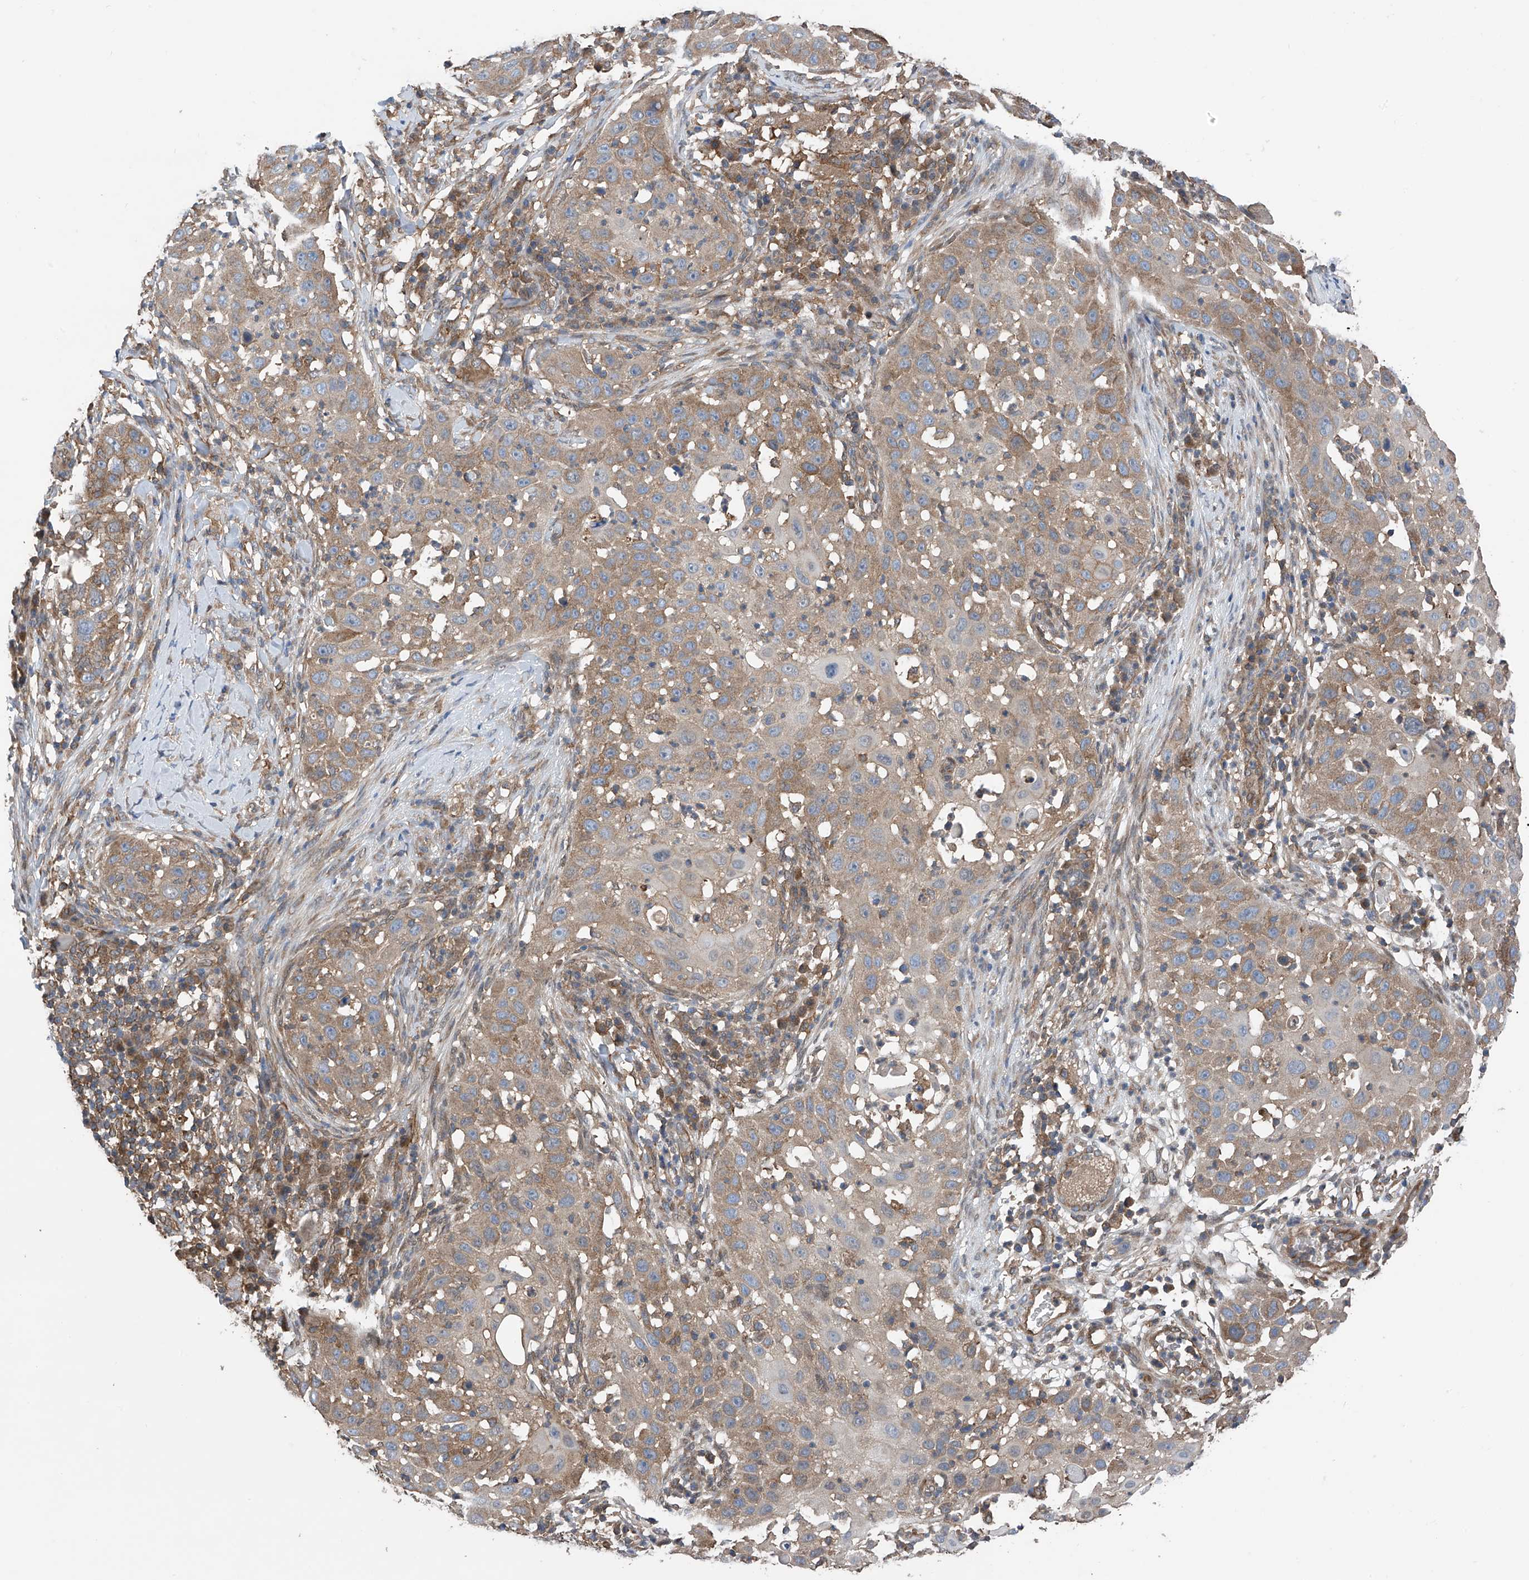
{"staining": {"intensity": "moderate", "quantity": "25%-75%", "location": "cytoplasmic/membranous"}, "tissue": "skin cancer", "cell_type": "Tumor cells", "image_type": "cancer", "snomed": [{"axis": "morphology", "description": "Squamous cell carcinoma, NOS"}, {"axis": "topography", "description": "Skin"}], "caption": "Squamous cell carcinoma (skin) was stained to show a protein in brown. There is medium levels of moderate cytoplasmic/membranous expression in about 25%-75% of tumor cells.", "gene": "CHPF", "patient": {"sex": "female", "age": 44}}